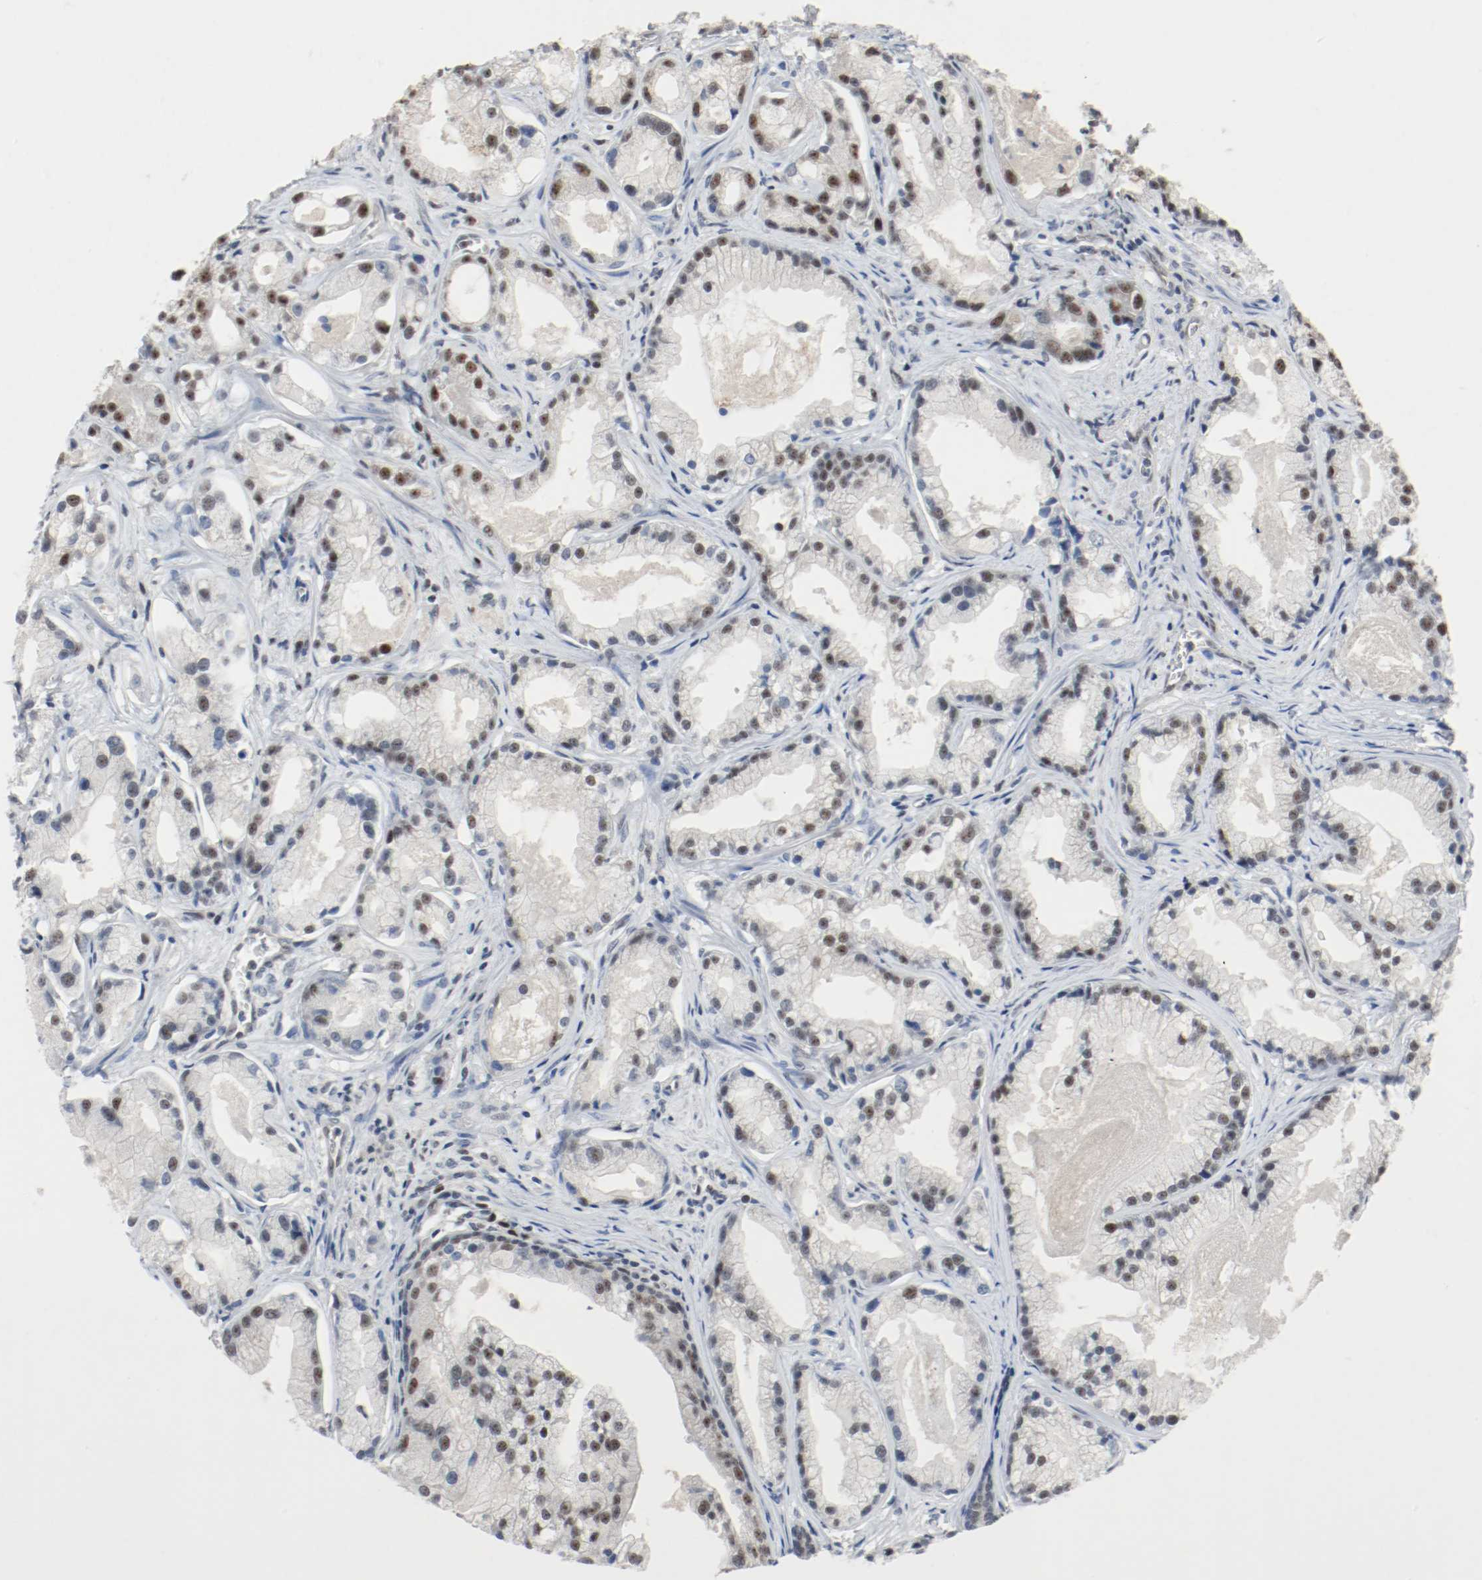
{"staining": {"intensity": "moderate", "quantity": "25%-75%", "location": "nuclear"}, "tissue": "prostate cancer", "cell_type": "Tumor cells", "image_type": "cancer", "snomed": [{"axis": "morphology", "description": "Adenocarcinoma, Low grade"}, {"axis": "topography", "description": "Prostate"}], "caption": "This histopathology image exhibits prostate cancer stained with immunohistochemistry (IHC) to label a protein in brown. The nuclear of tumor cells show moderate positivity for the protein. Nuclei are counter-stained blue.", "gene": "ASH1L", "patient": {"sex": "male", "age": 59}}